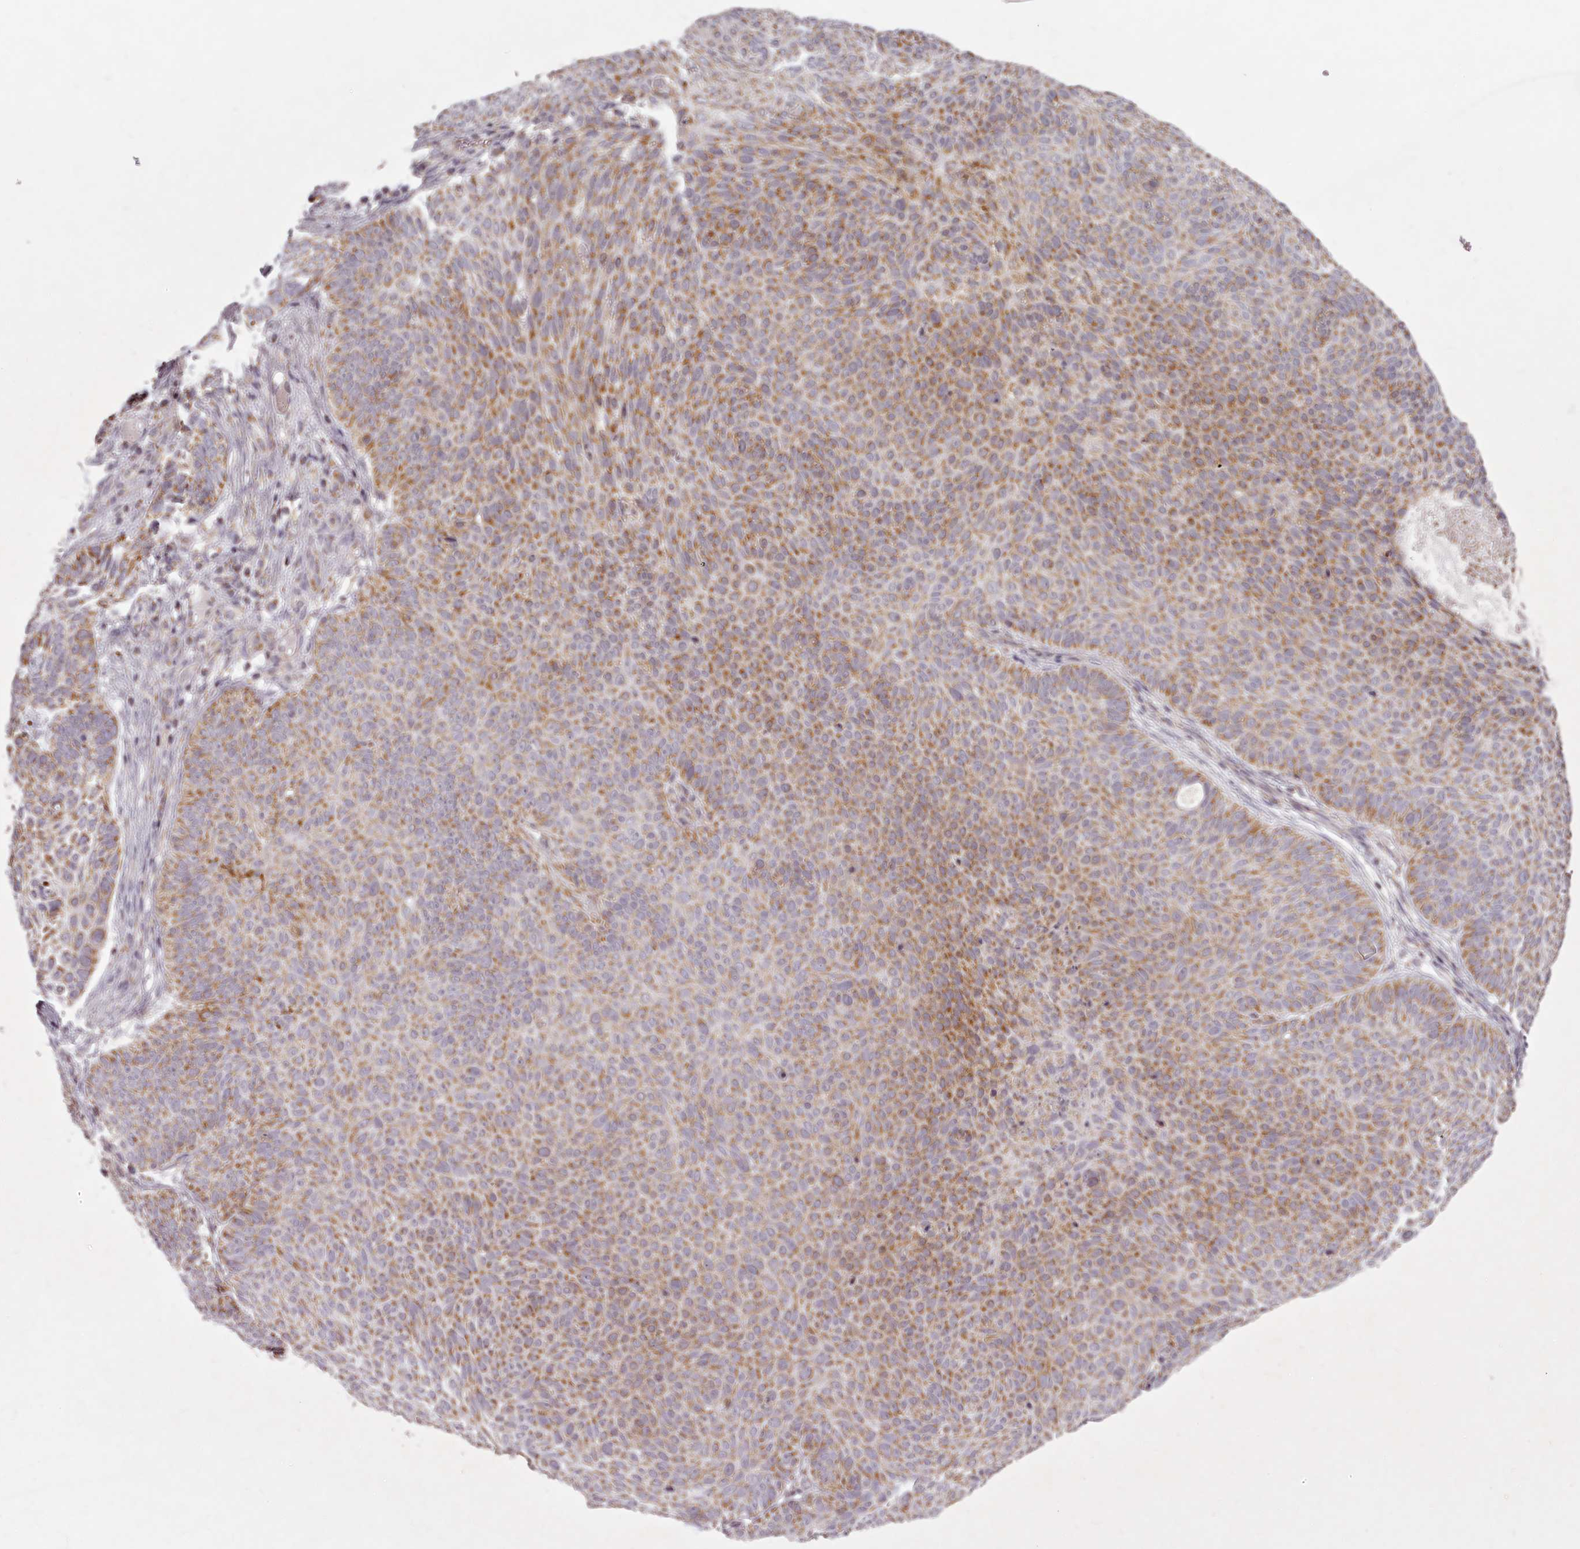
{"staining": {"intensity": "moderate", "quantity": ">75%", "location": "cytoplasmic/membranous"}, "tissue": "skin cancer", "cell_type": "Tumor cells", "image_type": "cancer", "snomed": [{"axis": "morphology", "description": "Basal cell carcinoma"}, {"axis": "topography", "description": "Skin"}], "caption": "This is an image of IHC staining of skin cancer, which shows moderate staining in the cytoplasmic/membranous of tumor cells.", "gene": "CHCHD2", "patient": {"sex": "male", "age": 85}}